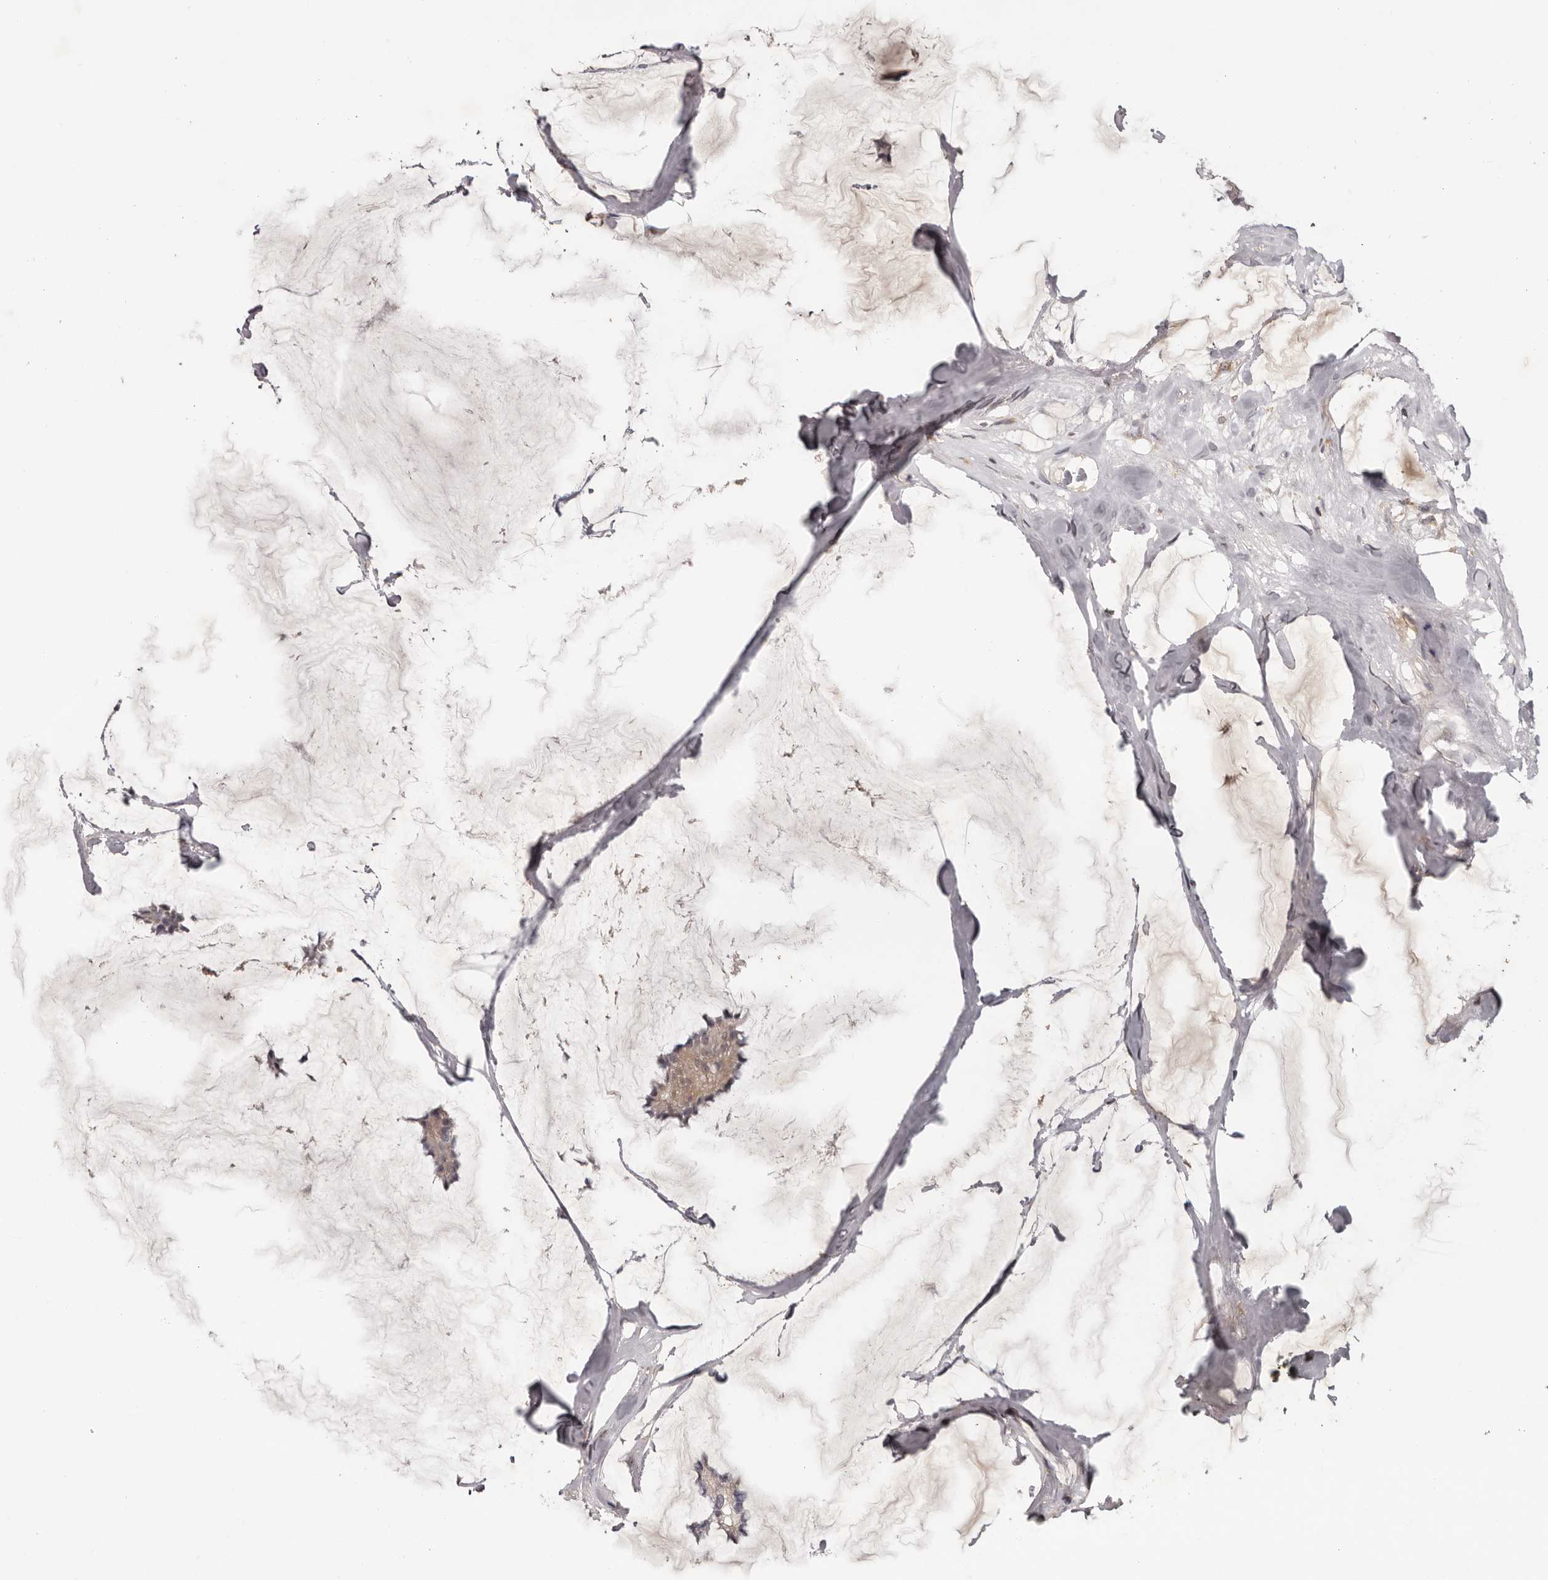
{"staining": {"intensity": "weak", "quantity": "<25%", "location": "cytoplasmic/membranous"}, "tissue": "breast cancer", "cell_type": "Tumor cells", "image_type": "cancer", "snomed": [{"axis": "morphology", "description": "Duct carcinoma"}, {"axis": "topography", "description": "Breast"}], "caption": "DAB immunohistochemical staining of breast infiltrating ductal carcinoma demonstrates no significant staining in tumor cells.", "gene": "ANKRD44", "patient": {"sex": "female", "age": 93}}